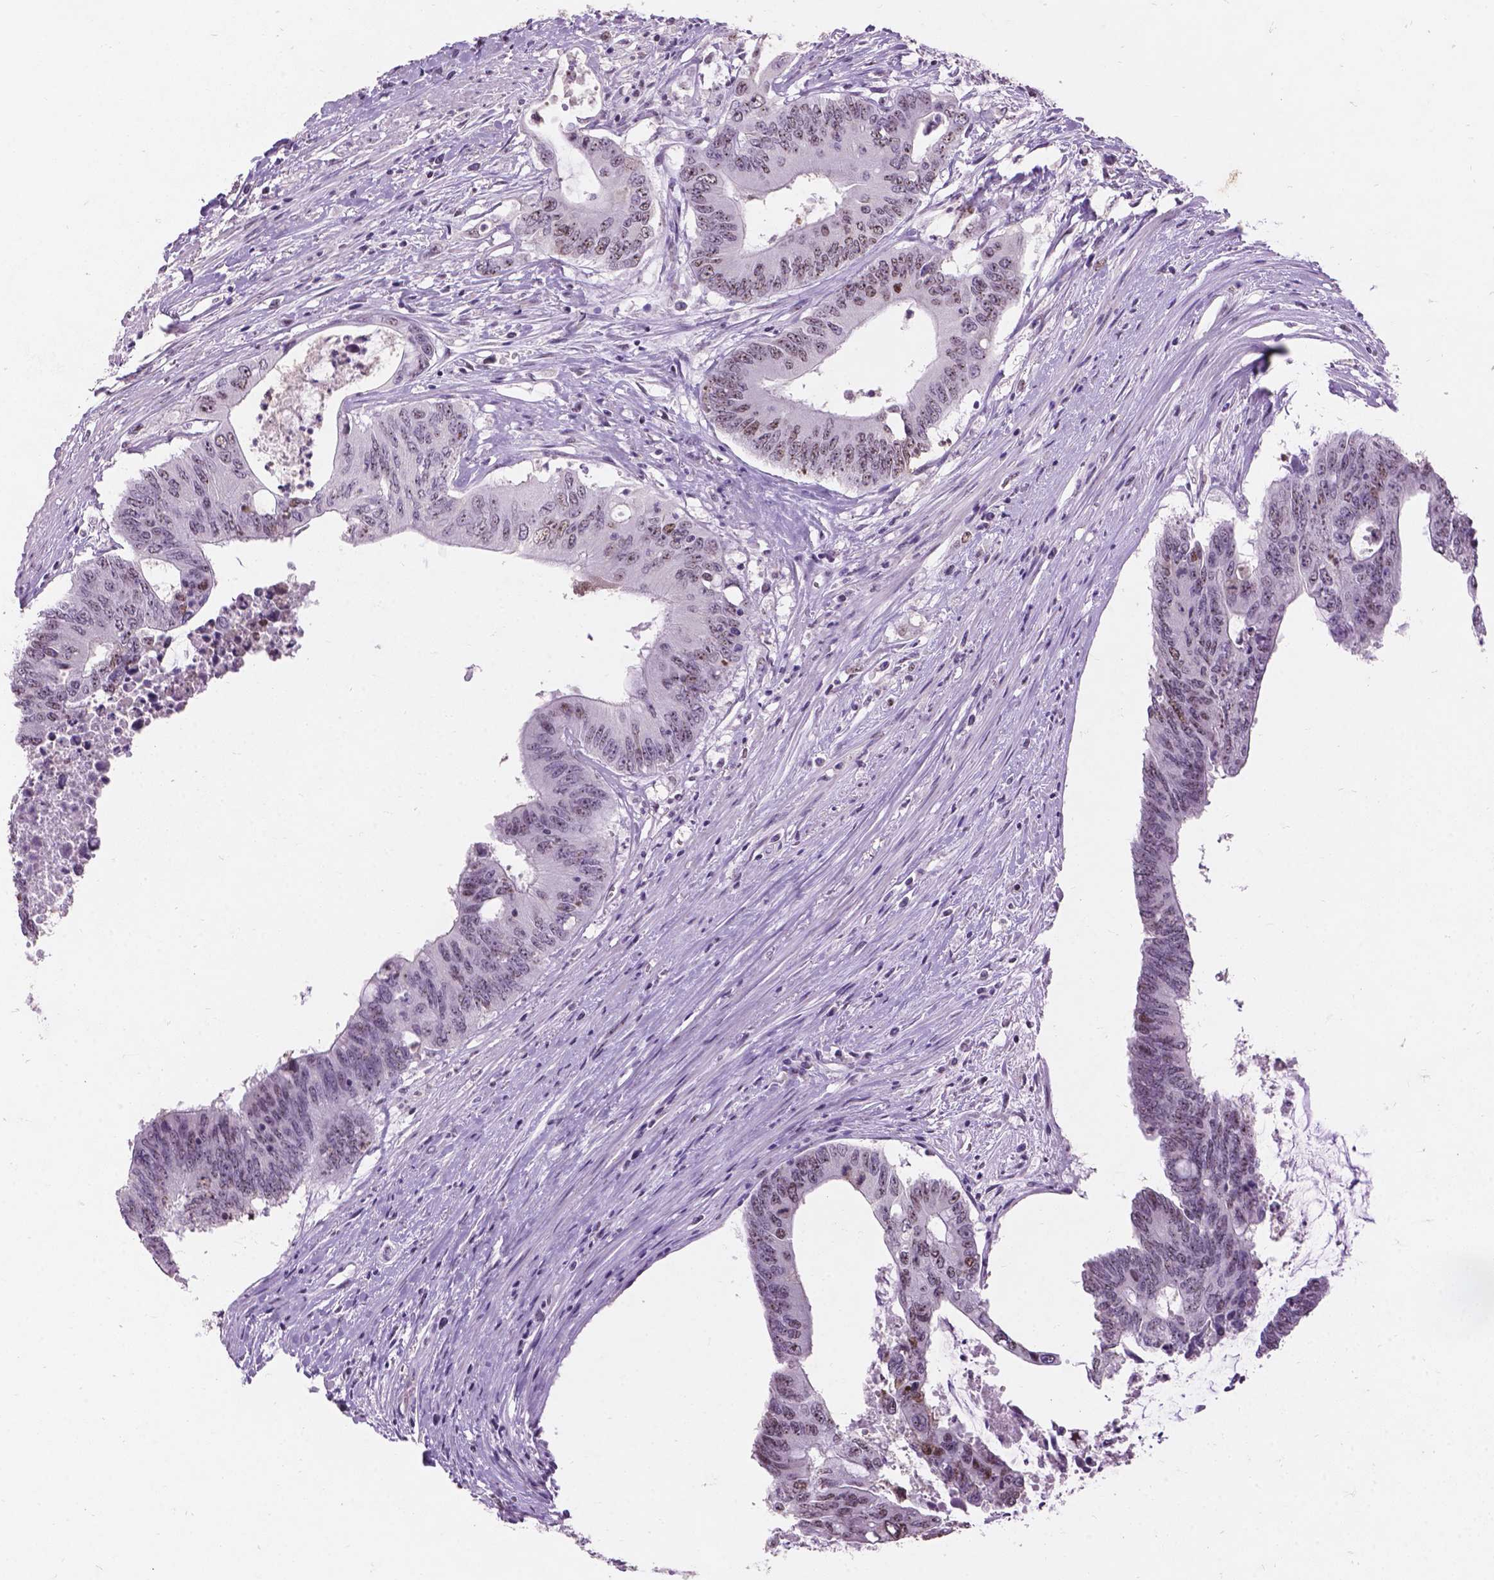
{"staining": {"intensity": "weak", "quantity": ">75%", "location": "nuclear"}, "tissue": "colorectal cancer", "cell_type": "Tumor cells", "image_type": "cancer", "snomed": [{"axis": "morphology", "description": "Adenocarcinoma, NOS"}, {"axis": "topography", "description": "Rectum"}], "caption": "The histopathology image shows a brown stain indicating the presence of a protein in the nuclear of tumor cells in adenocarcinoma (colorectal).", "gene": "COIL", "patient": {"sex": "male", "age": 59}}